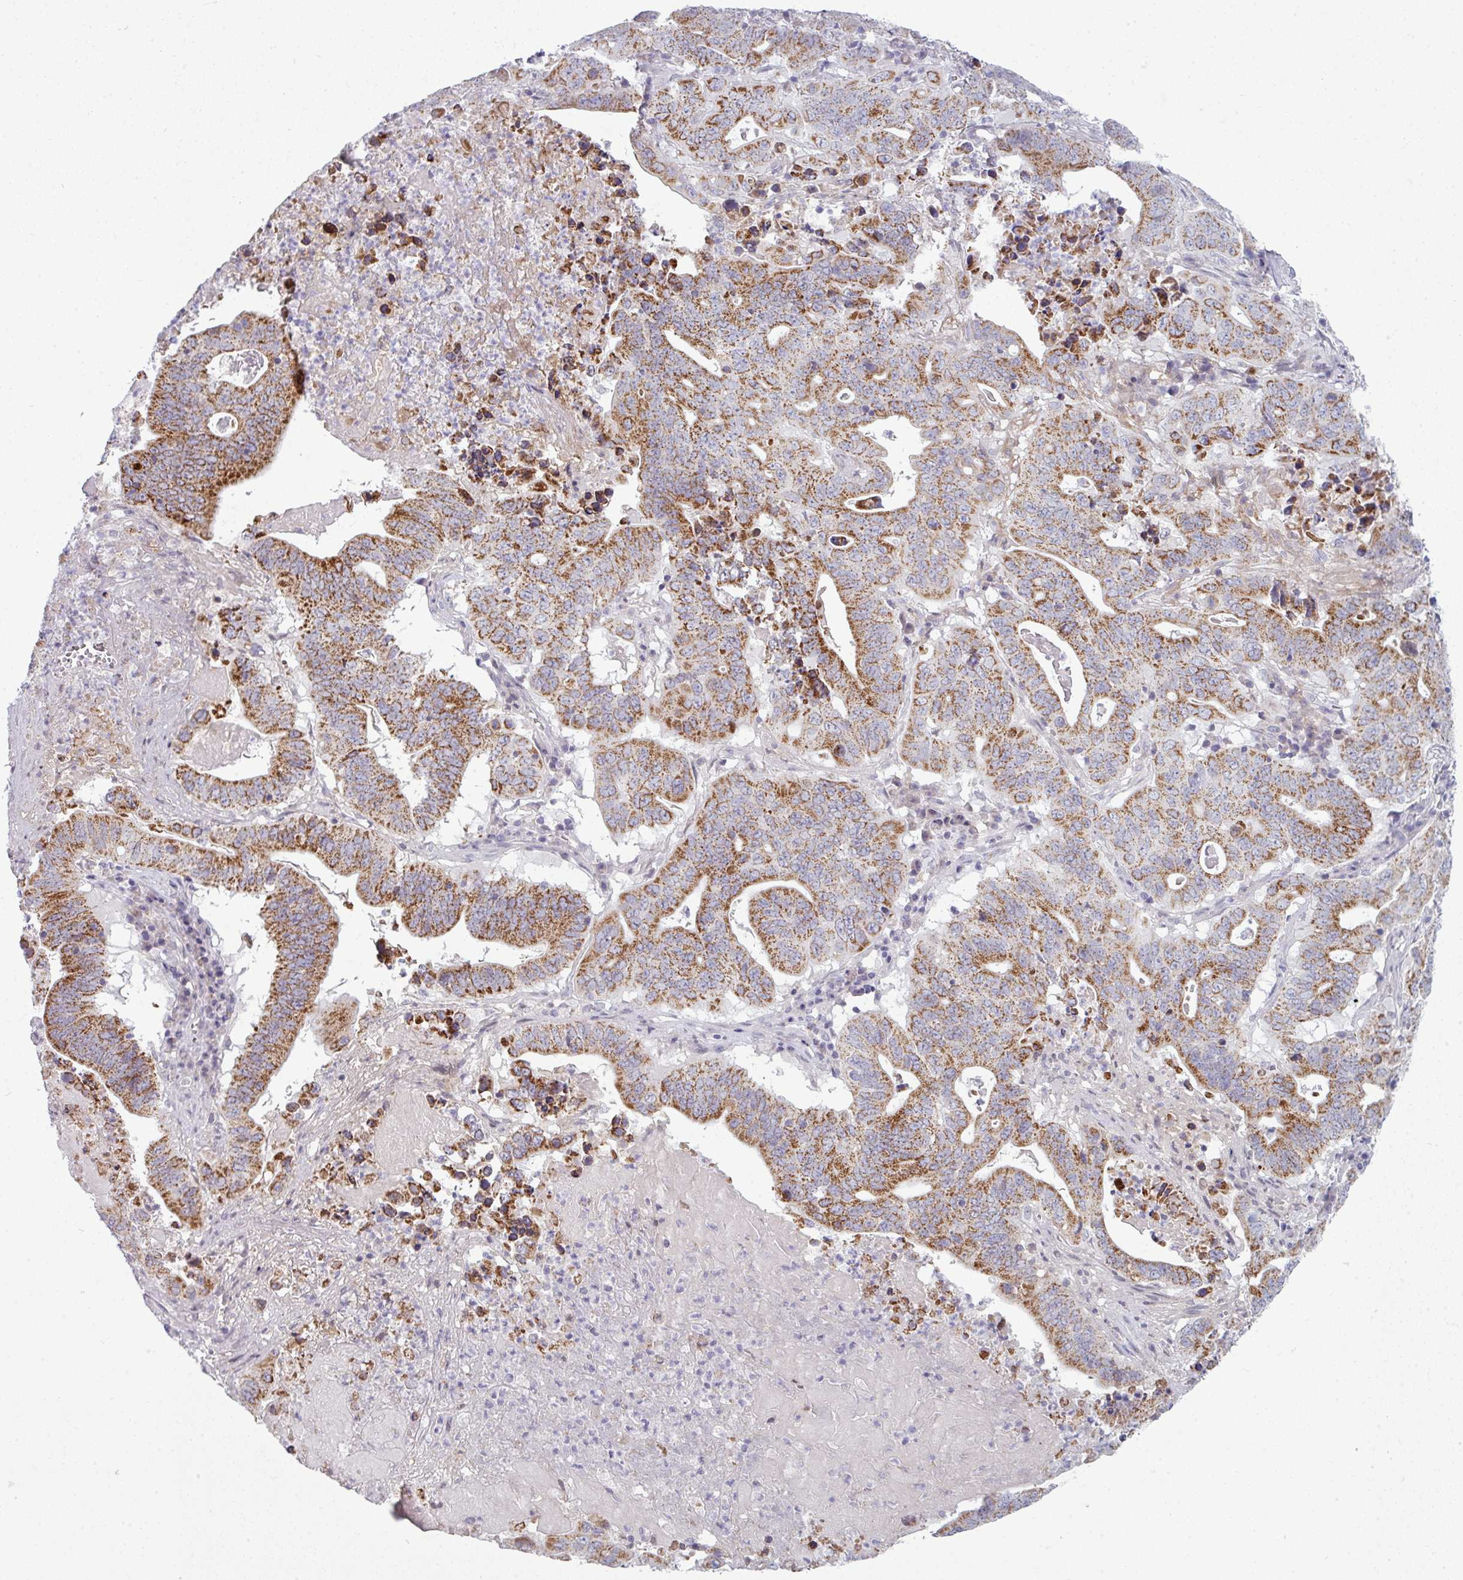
{"staining": {"intensity": "moderate", "quantity": ">75%", "location": "cytoplasmic/membranous"}, "tissue": "lung cancer", "cell_type": "Tumor cells", "image_type": "cancer", "snomed": [{"axis": "morphology", "description": "Adenocarcinoma, NOS"}, {"axis": "topography", "description": "Lung"}], "caption": "Moderate cytoplasmic/membranous protein staining is appreciated in about >75% of tumor cells in lung cancer (adenocarcinoma).", "gene": "ZNF615", "patient": {"sex": "female", "age": 60}}